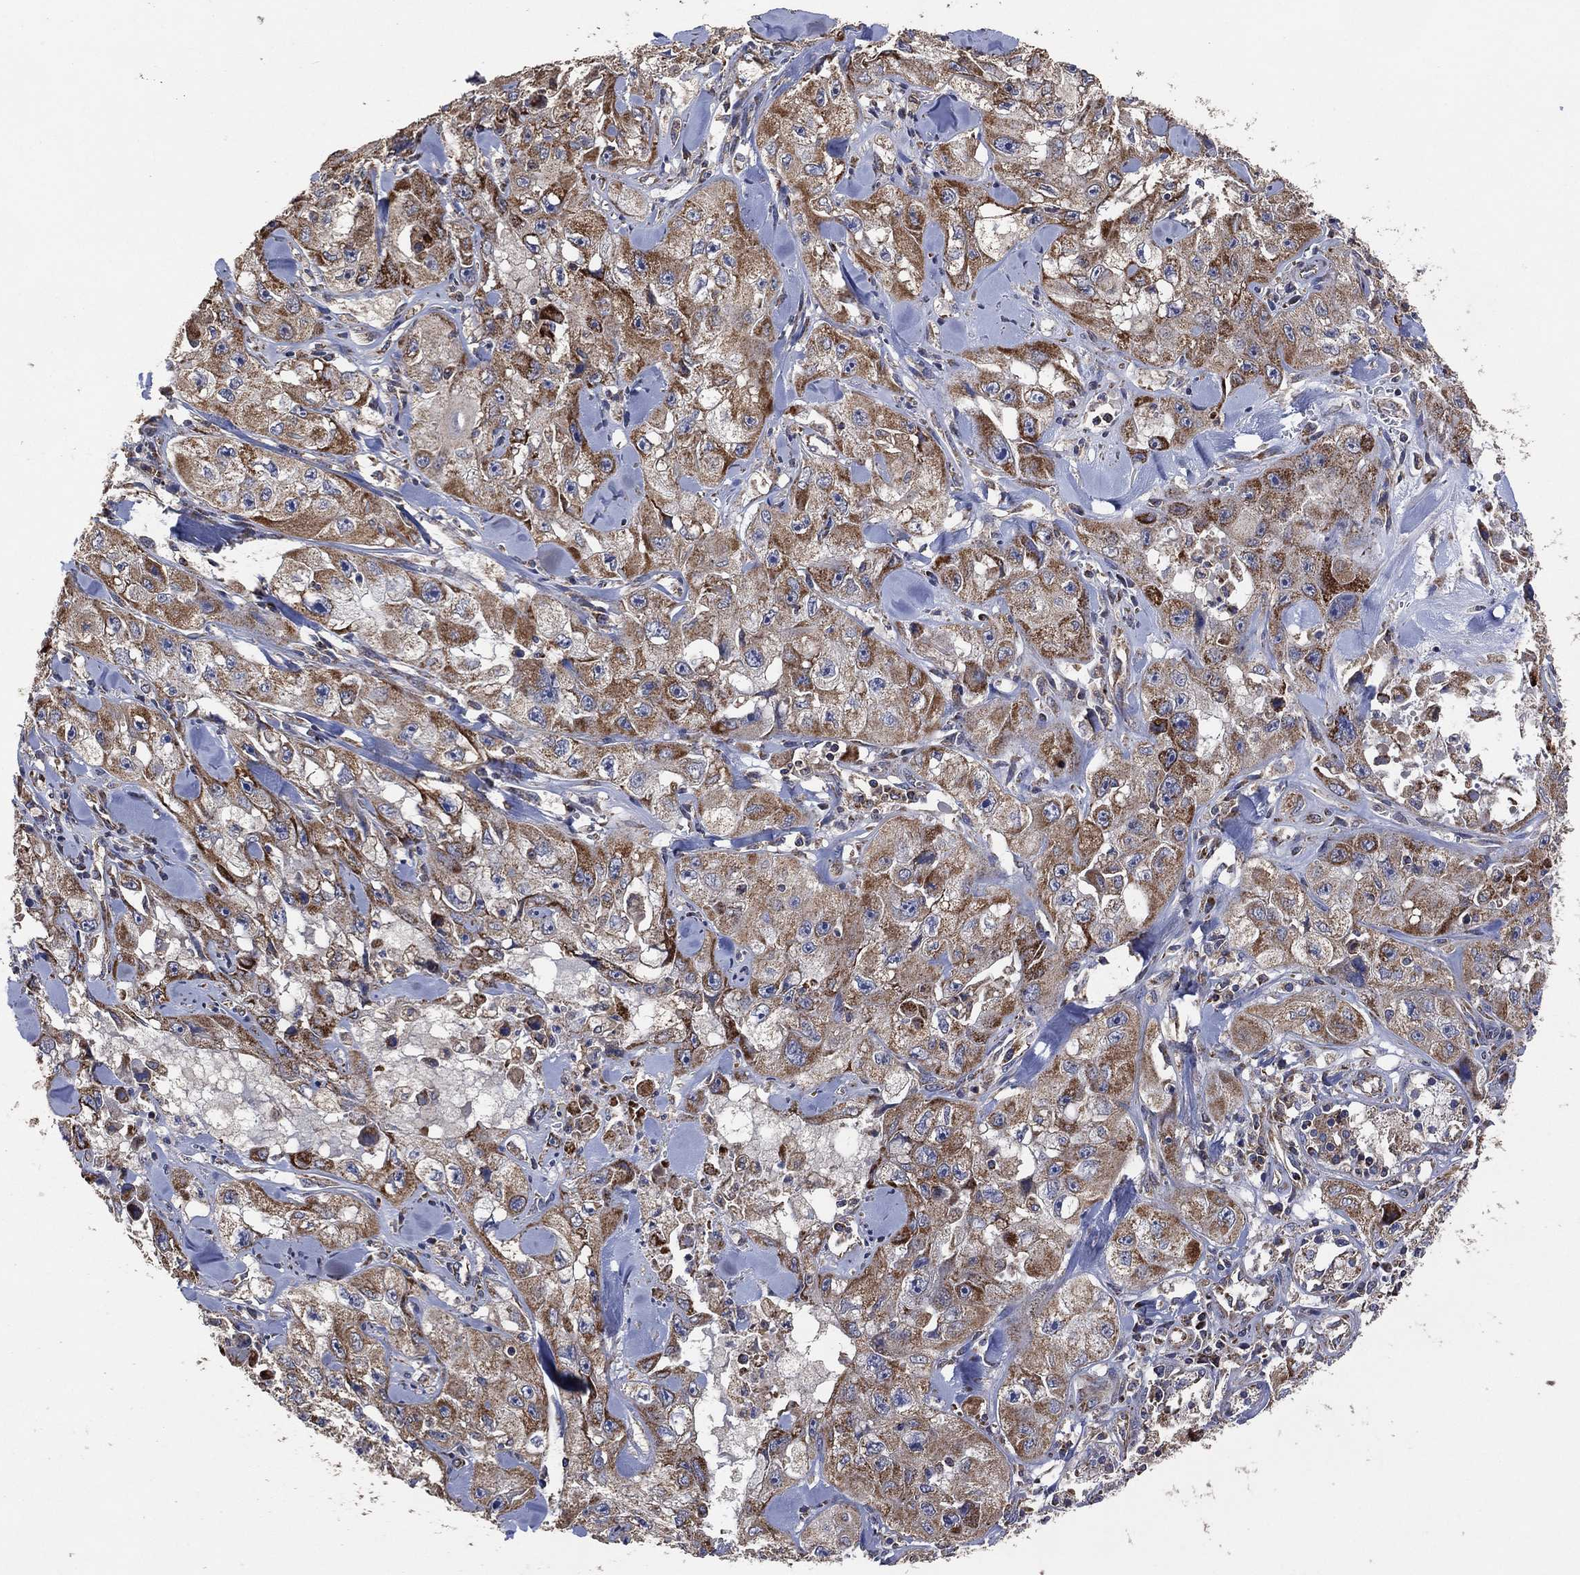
{"staining": {"intensity": "moderate", "quantity": "25%-75%", "location": "cytoplasmic/membranous"}, "tissue": "skin cancer", "cell_type": "Tumor cells", "image_type": "cancer", "snomed": [{"axis": "morphology", "description": "Squamous cell carcinoma, NOS"}, {"axis": "topography", "description": "Skin"}, {"axis": "topography", "description": "Subcutis"}], "caption": "This is a histology image of immunohistochemistry (IHC) staining of skin cancer, which shows moderate expression in the cytoplasmic/membranous of tumor cells.", "gene": "LIMD1", "patient": {"sex": "male", "age": 73}}